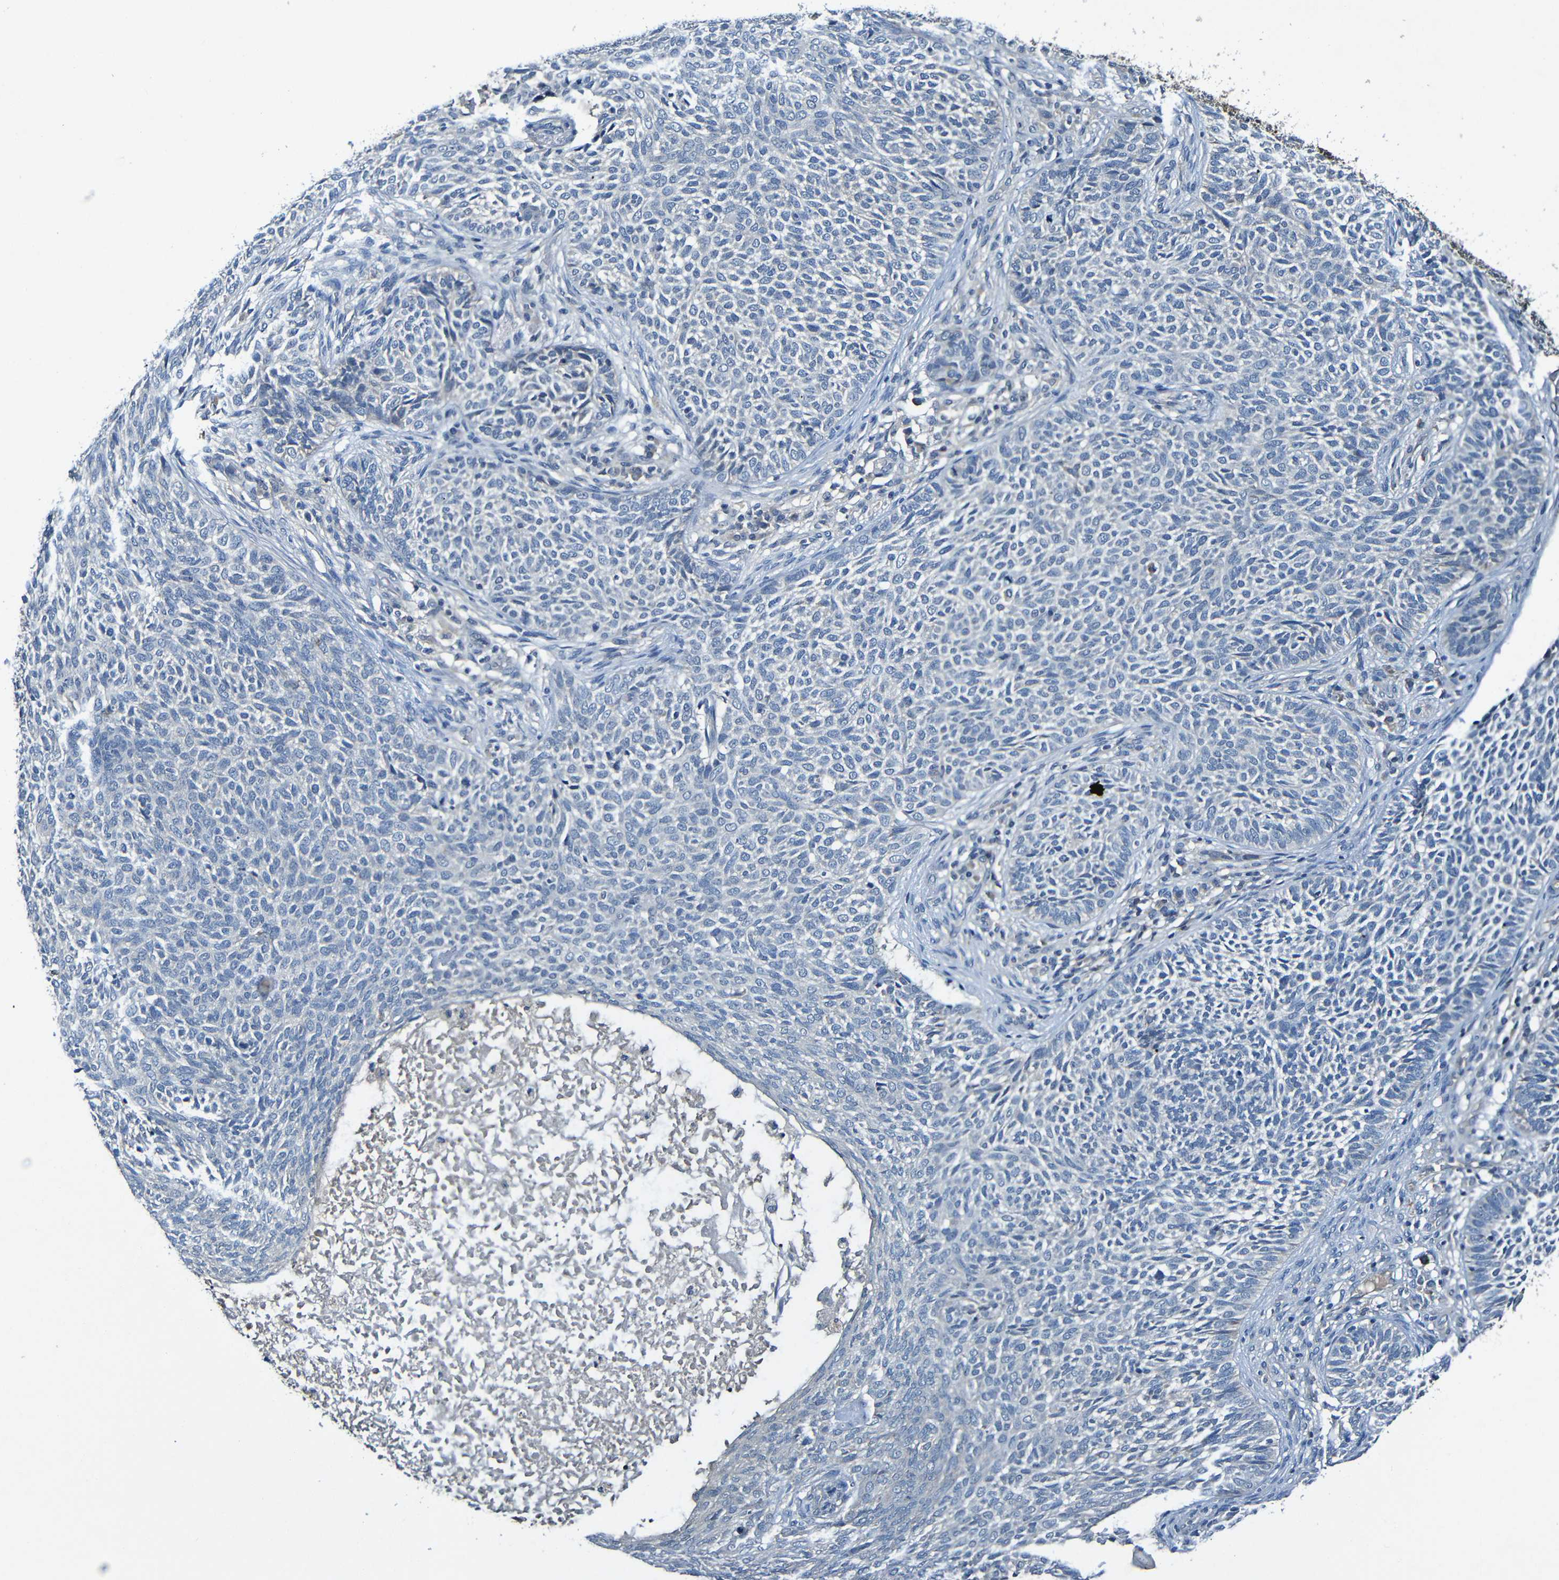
{"staining": {"intensity": "negative", "quantity": "none", "location": "none"}, "tissue": "skin cancer", "cell_type": "Tumor cells", "image_type": "cancer", "snomed": [{"axis": "morphology", "description": "Basal cell carcinoma"}, {"axis": "topography", "description": "Skin"}], "caption": "There is no significant staining in tumor cells of basal cell carcinoma (skin).", "gene": "LRRC70", "patient": {"sex": "male", "age": 87}}